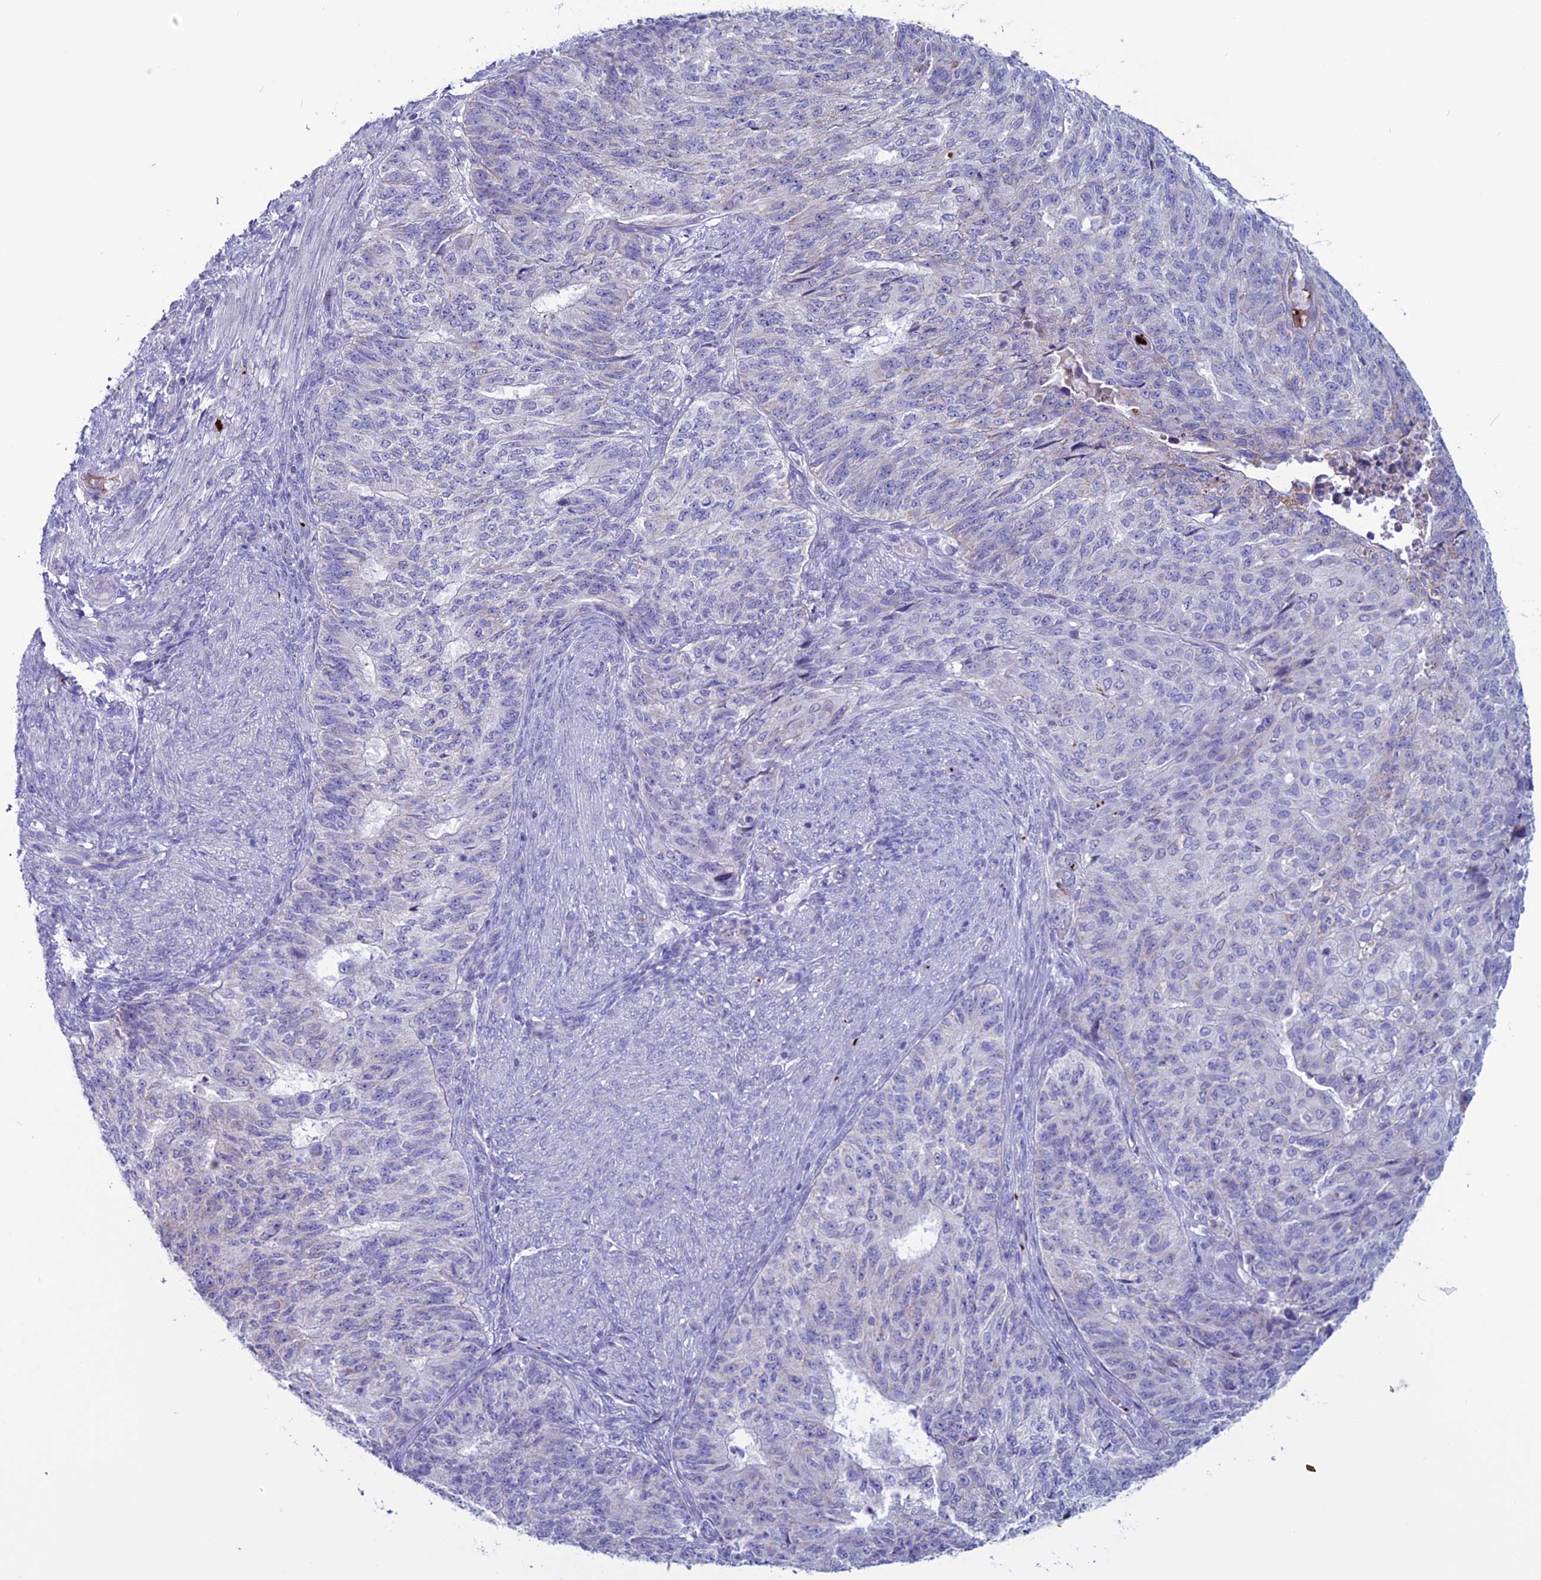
{"staining": {"intensity": "negative", "quantity": "none", "location": "none"}, "tissue": "endometrial cancer", "cell_type": "Tumor cells", "image_type": "cancer", "snomed": [{"axis": "morphology", "description": "Adenocarcinoma, NOS"}, {"axis": "topography", "description": "Endometrium"}], "caption": "The immunohistochemistry photomicrograph has no significant staining in tumor cells of endometrial cancer (adenocarcinoma) tissue.", "gene": "C21orf140", "patient": {"sex": "female", "age": 32}}